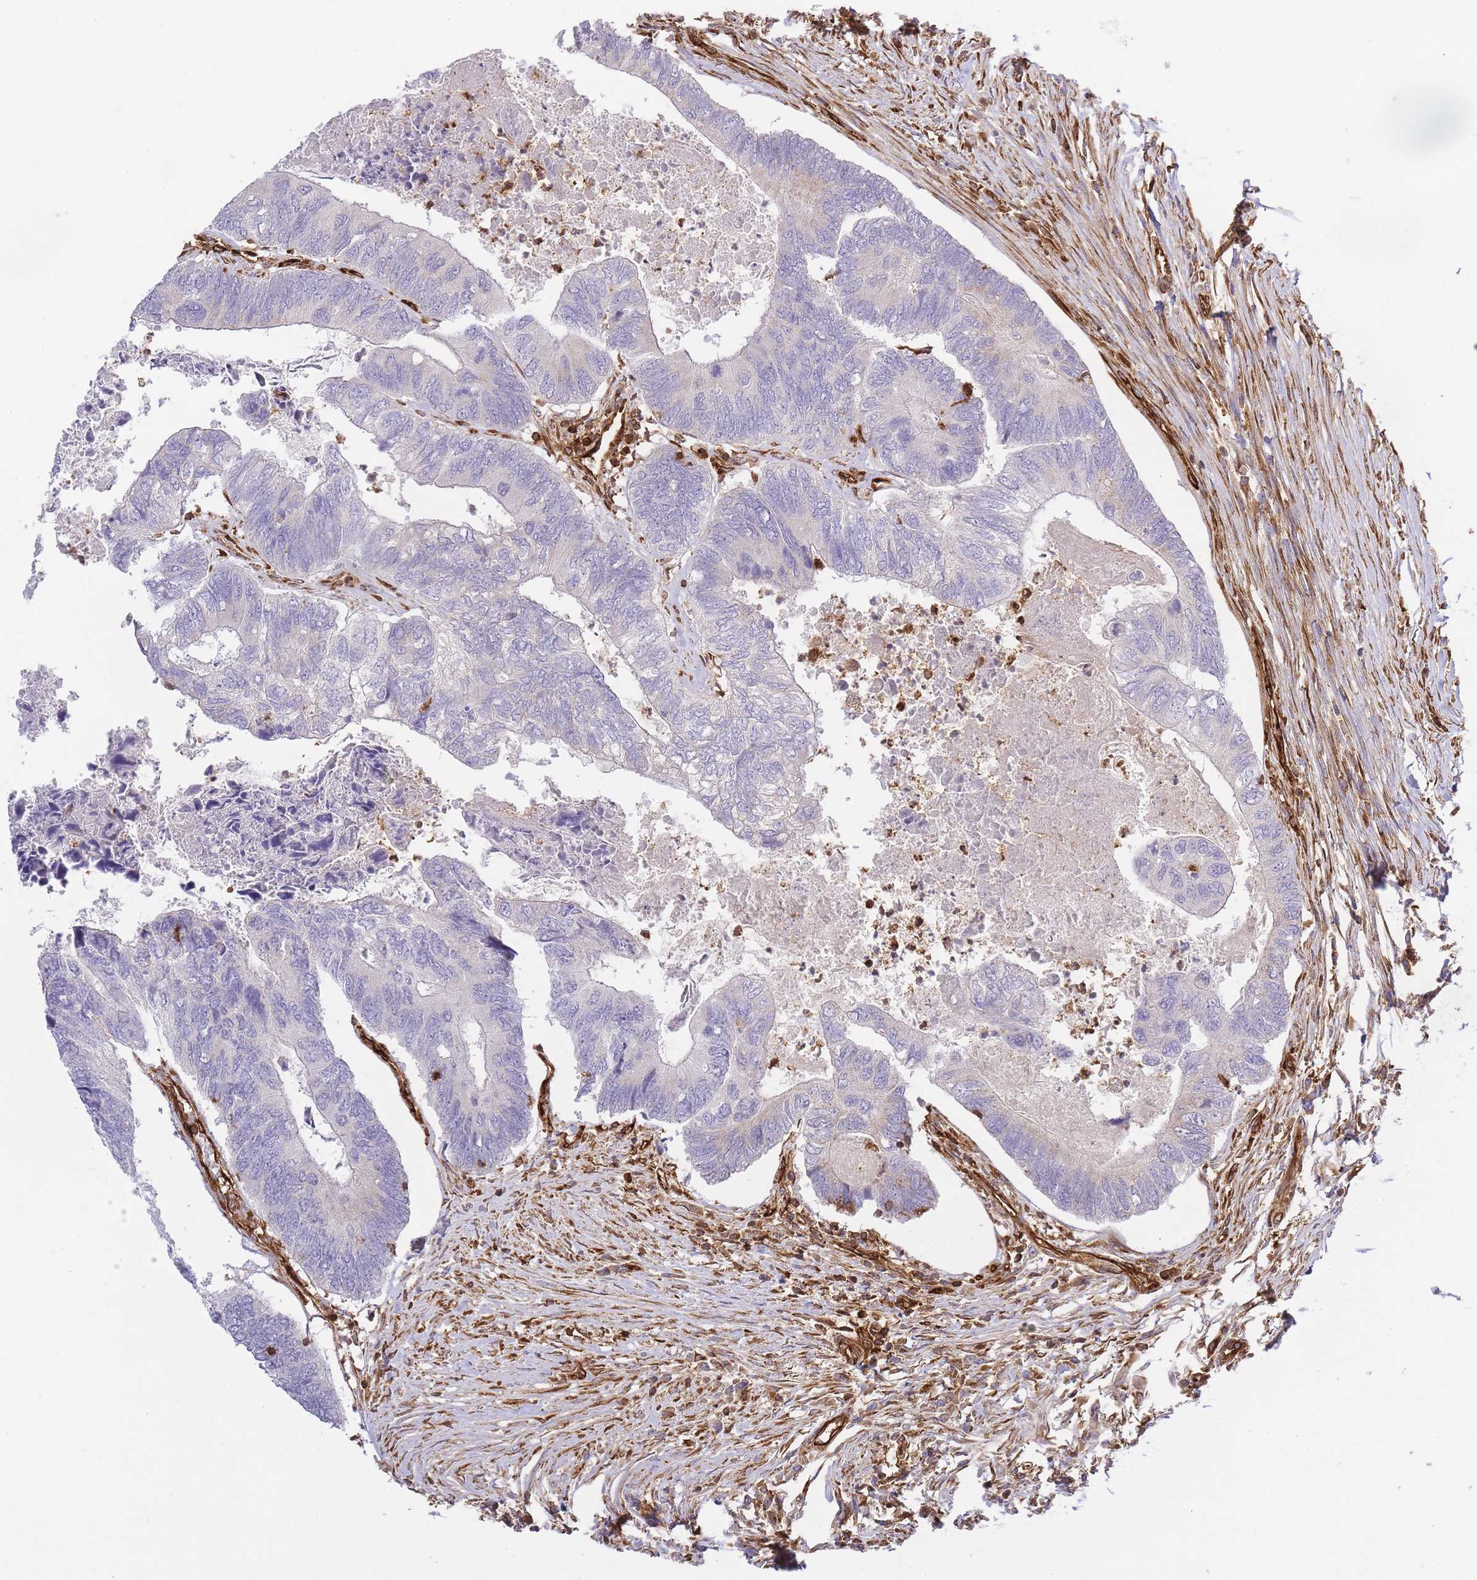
{"staining": {"intensity": "negative", "quantity": "none", "location": "none"}, "tissue": "colorectal cancer", "cell_type": "Tumor cells", "image_type": "cancer", "snomed": [{"axis": "morphology", "description": "Adenocarcinoma, NOS"}, {"axis": "topography", "description": "Colon"}], "caption": "Histopathology image shows no protein positivity in tumor cells of colorectal cancer (adenocarcinoma) tissue. (Stains: DAB immunohistochemistry (IHC) with hematoxylin counter stain, Microscopy: brightfield microscopy at high magnification).", "gene": "MSN", "patient": {"sex": "female", "age": 67}}